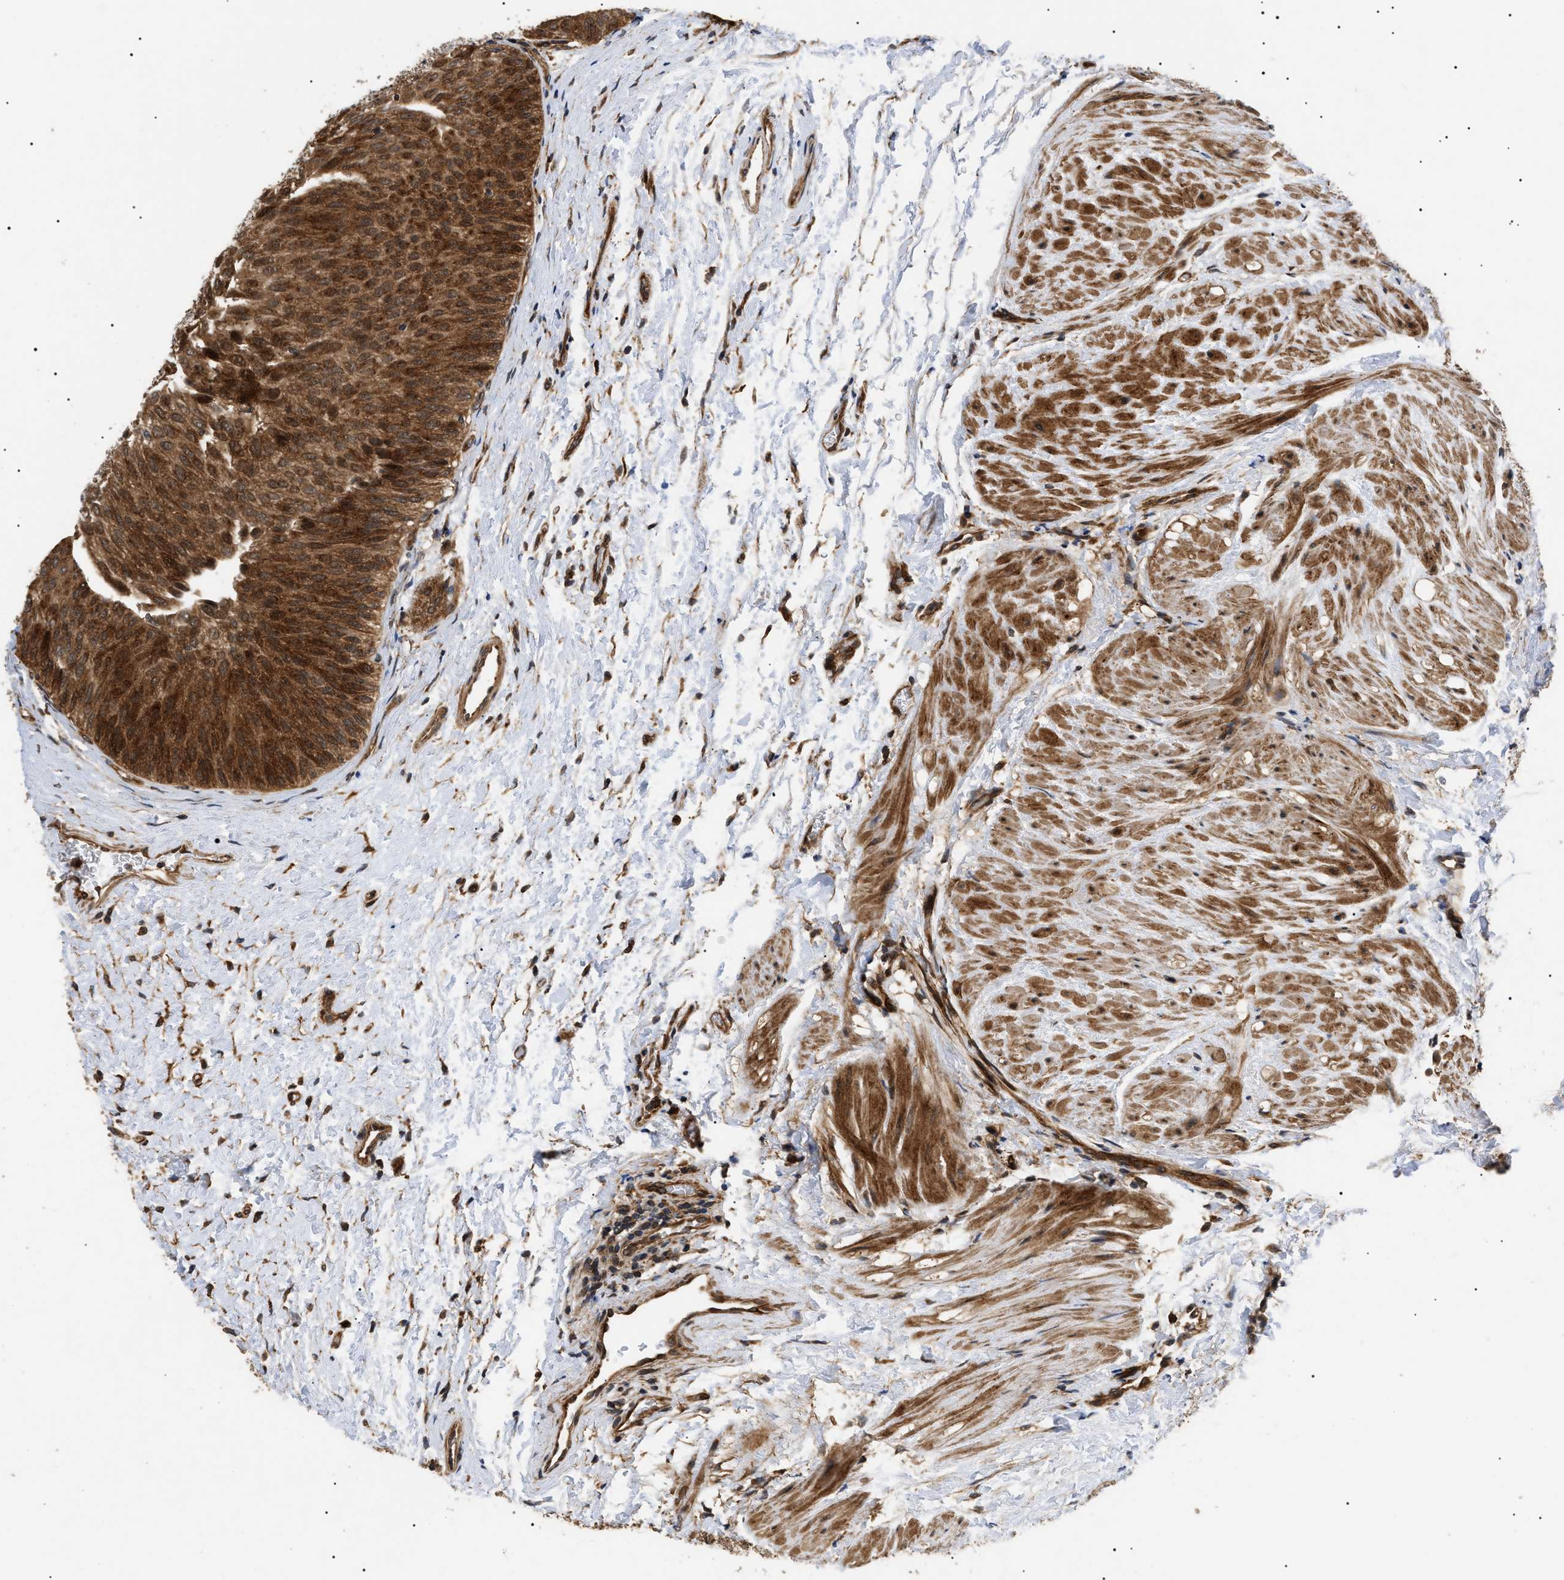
{"staining": {"intensity": "strong", "quantity": ">75%", "location": "cytoplasmic/membranous,nuclear"}, "tissue": "urothelial cancer", "cell_type": "Tumor cells", "image_type": "cancer", "snomed": [{"axis": "morphology", "description": "Urothelial carcinoma, Low grade"}, {"axis": "topography", "description": "Urinary bladder"}], "caption": "Immunohistochemistry of urothelial cancer demonstrates high levels of strong cytoplasmic/membranous and nuclear staining in approximately >75% of tumor cells.", "gene": "ASTL", "patient": {"sex": "female", "age": 60}}